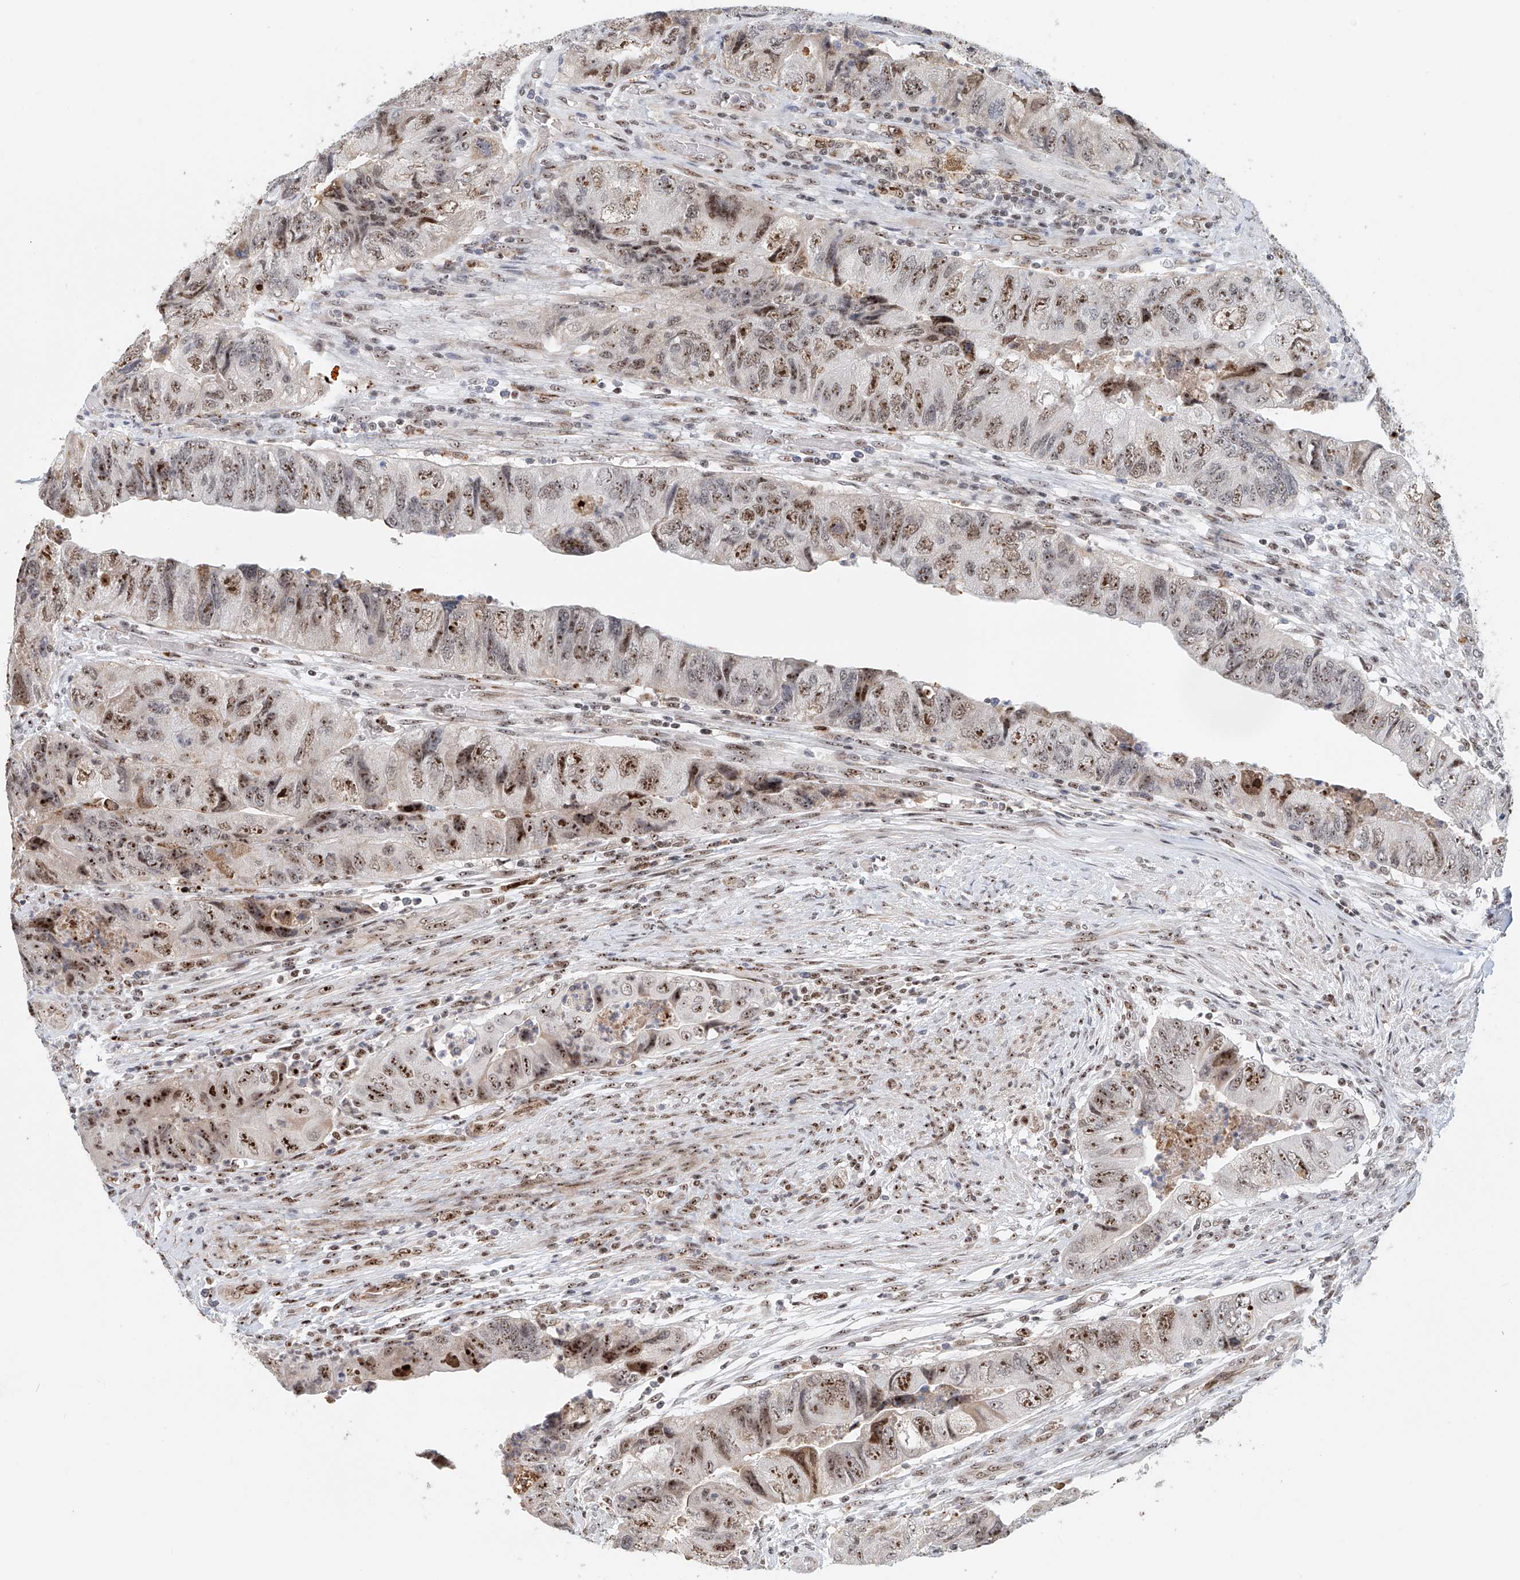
{"staining": {"intensity": "moderate", "quantity": "25%-75%", "location": "nuclear"}, "tissue": "colorectal cancer", "cell_type": "Tumor cells", "image_type": "cancer", "snomed": [{"axis": "morphology", "description": "Adenocarcinoma, NOS"}, {"axis": "topography", "description": "Rectum"}], "caption": "Protein expression analysis of human colorectal adenocarcinoma reveals moderate nuclear staining in approximately 25%-75% of tumor cells.", "gene": "PRUNE2", "patient": {"sex": "male", "age": 63}}